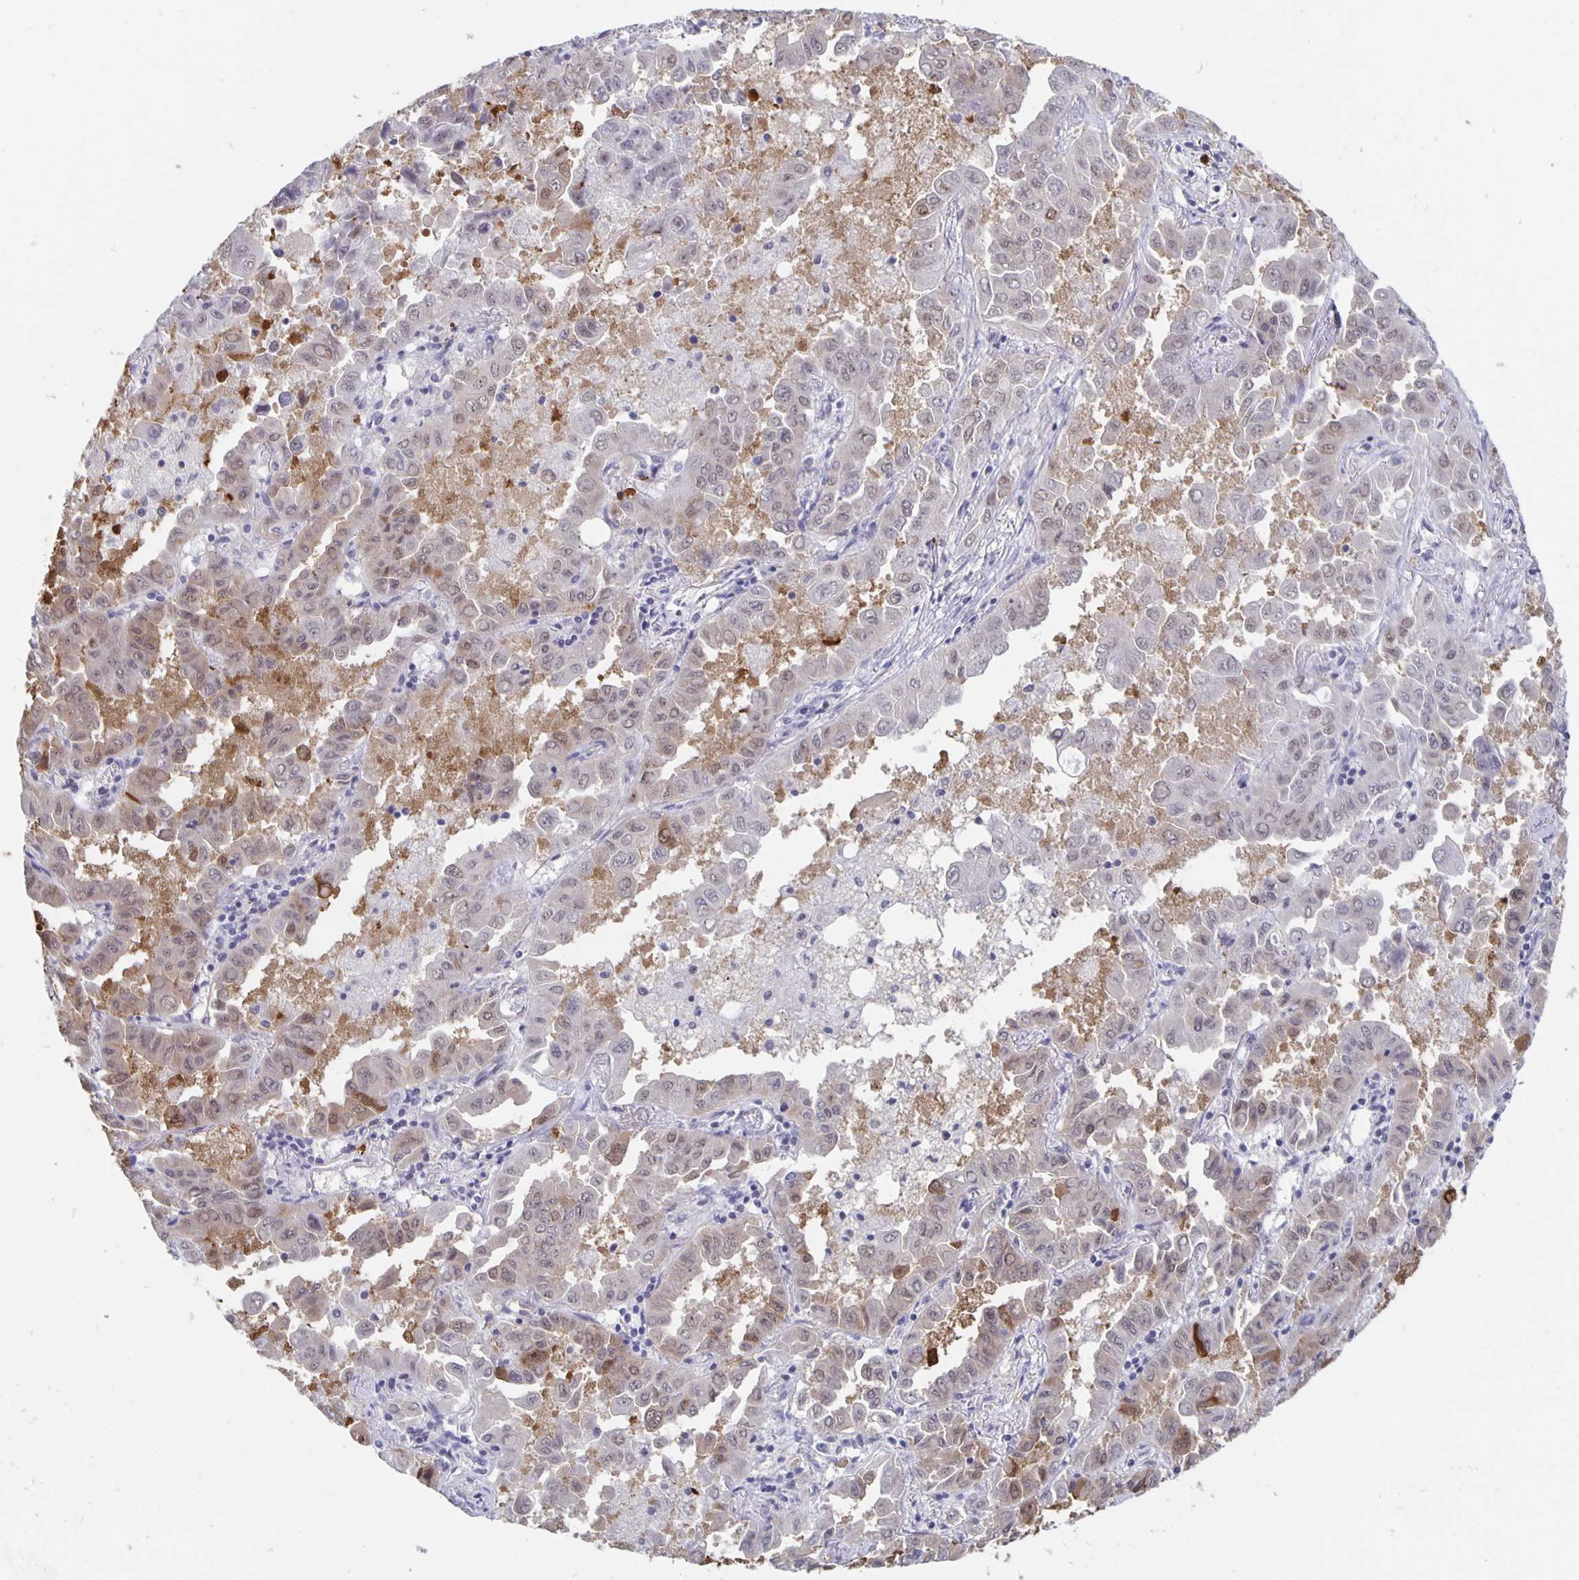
{"staining": {"intensity": "weak", "quantity": "<25%", "location": "nuclear"}, "tissue": "lung cancer", "cell_type": "Tumor cells", "image_type": "cancer", "snomed": [{"axis": "morphology", "description": "Adenocarcinoma, NOS"}, {"axis": "topography", "description": "Lung"}], "caption": "An image of human adenocarcinoma (lung) is negative for staining in tumor cells.", "gene": "ZNF691", "patient": {"sex": "male", "age": 64}}